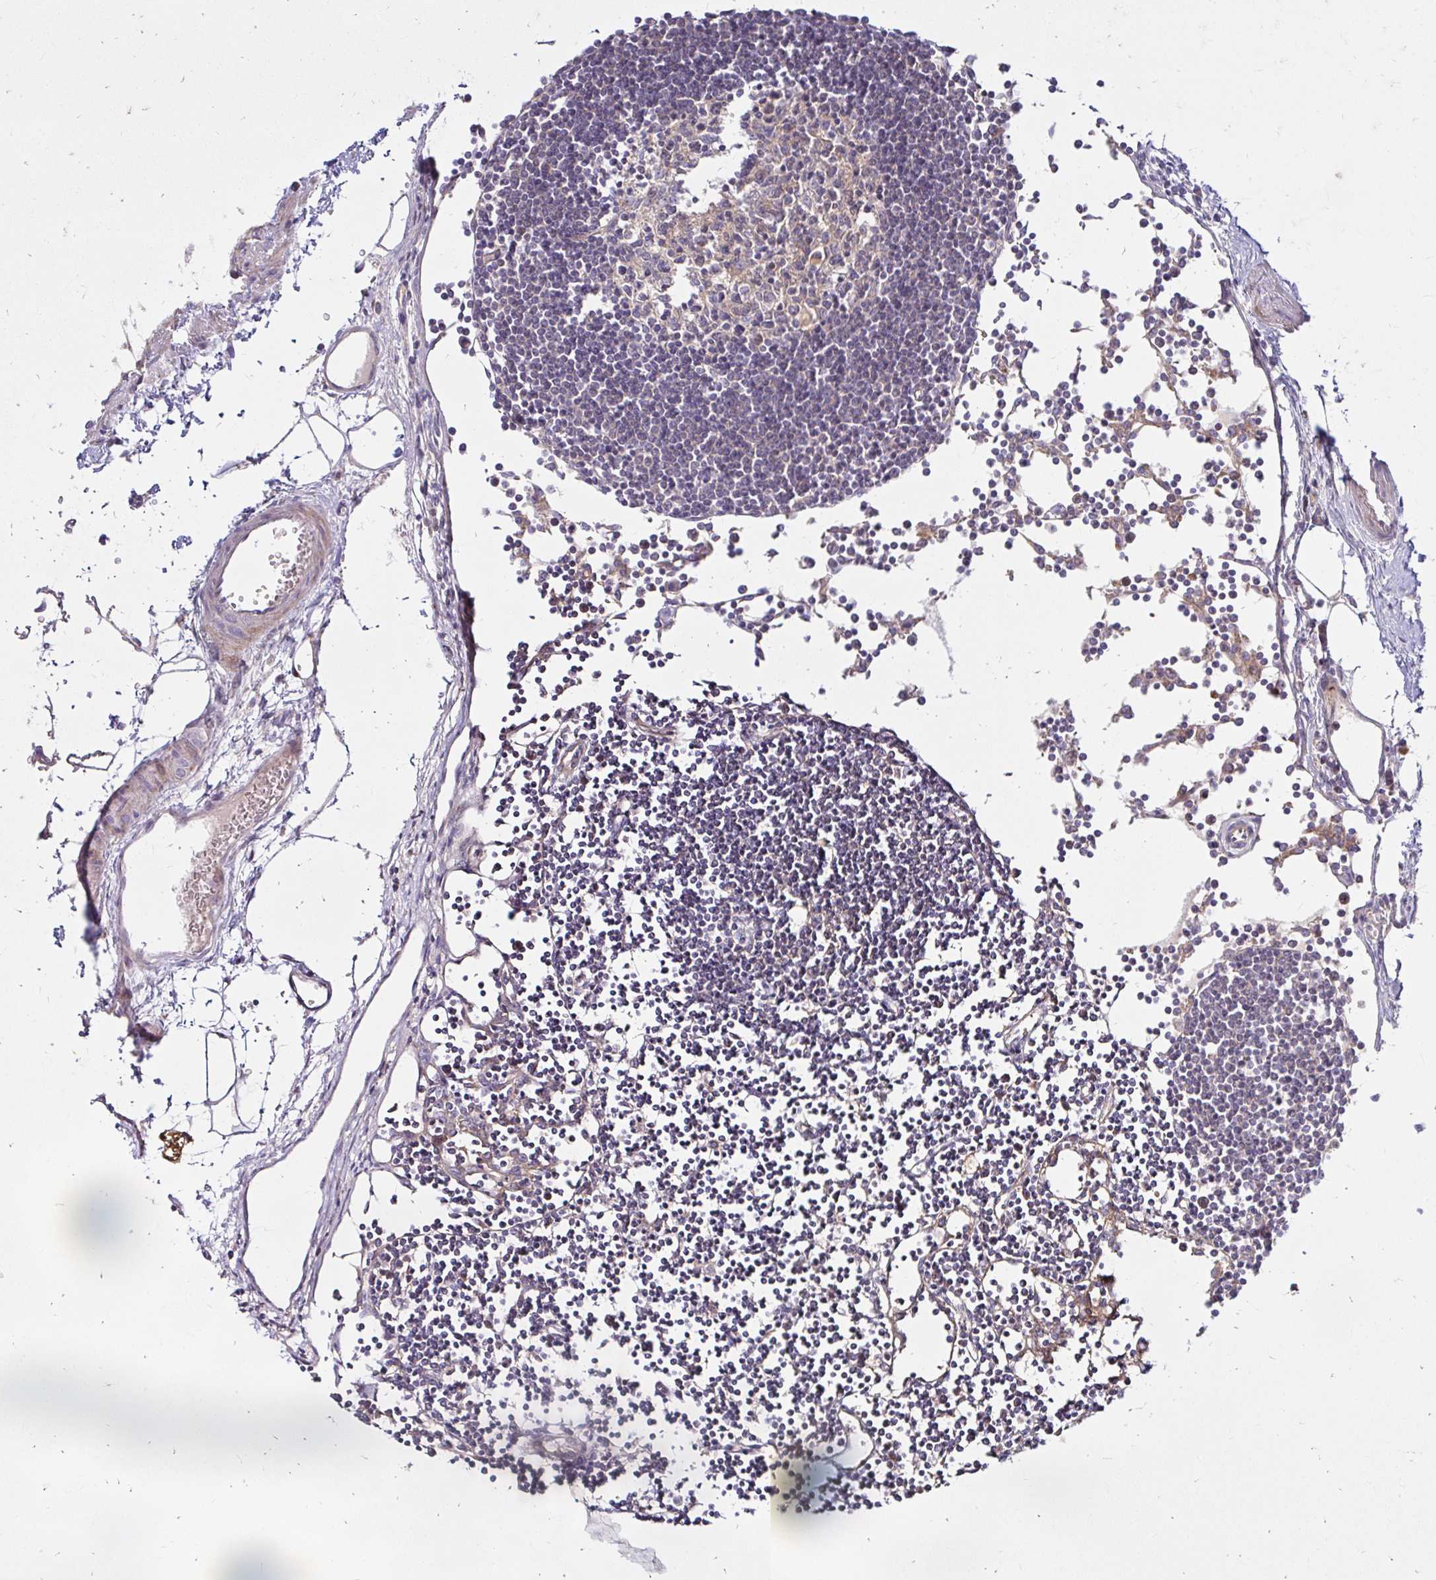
{"staining": {"intensity": "weak", "quantity": "<25%", "location": "cytoplasmic/membranous"}, "tissue": "lymph node", "cell_type": "Germinal center cells", "image_type": "normal", "snomed": [{"axis": "morphology", "description": "Normal tissue, NOS"}, {"axis": "topography", "description": "Lymph node"}], "caption": "Immunohistochemical staining of unremarkable human lymph node exhibits no significant staining in germinal center cells.", "gene": "ITGA2", "patient": {"sex": "female", "age": 65}}